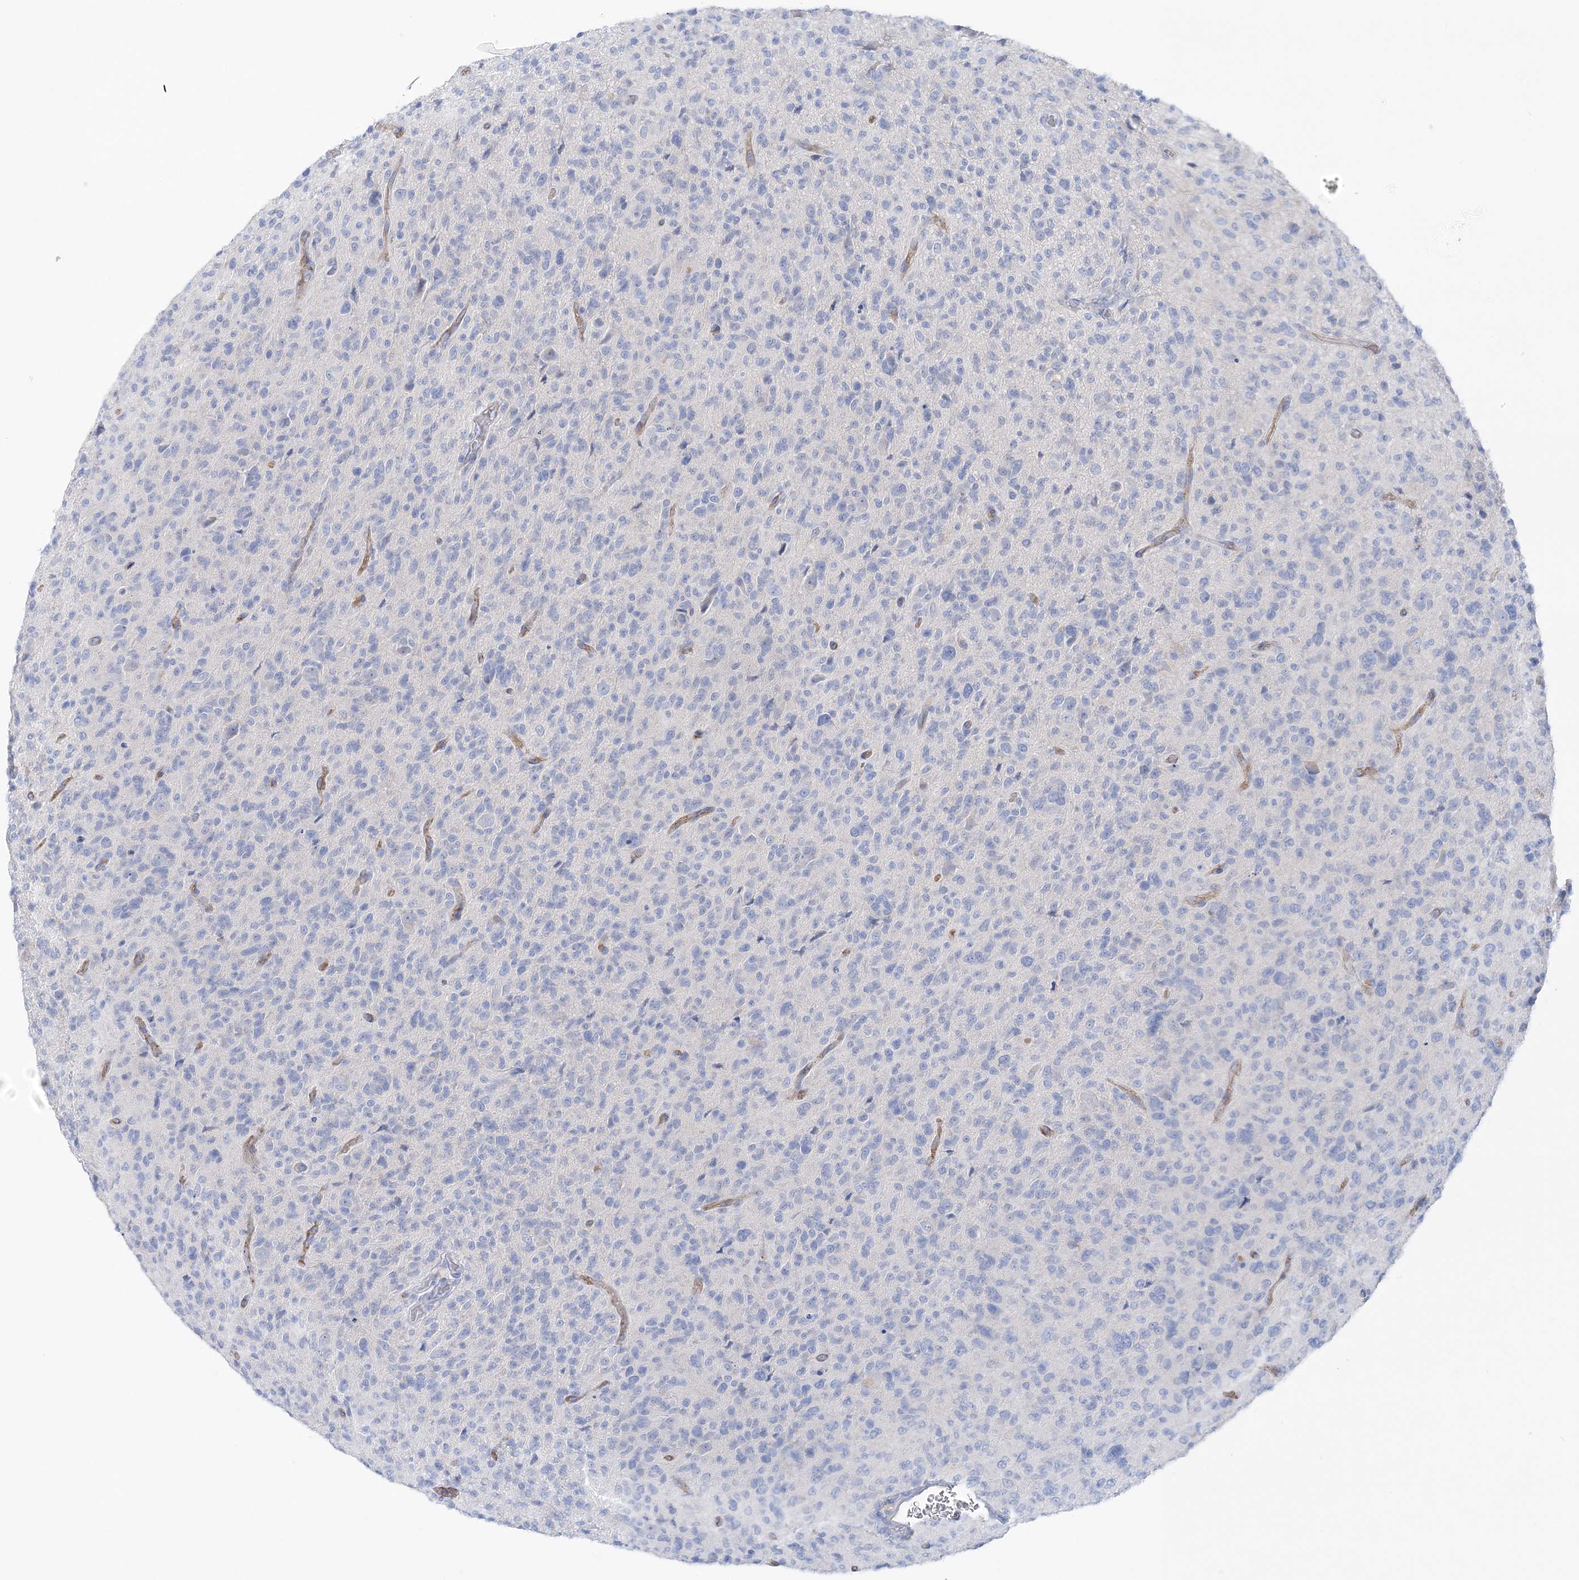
{"staining": {"intensity": "negative", "quantity": "none", "location": "none"}, "tissue": "glioma", "cell_type": "Tumor cells", "image_type": "cancer", "snomed": [{"axis": "morphology", "description": "Glioma, malignant, High grade"}, {"axis": "topography", "description": "Brain"}], "caption": "Tumor cells show no significant protein positivity in glioma. (Brightfield microscopy of DAB immunohistochemistry (IHC) at high magnification).", "gene": "SLC5A6", "patient": {"sex": "female", "age": 57}}